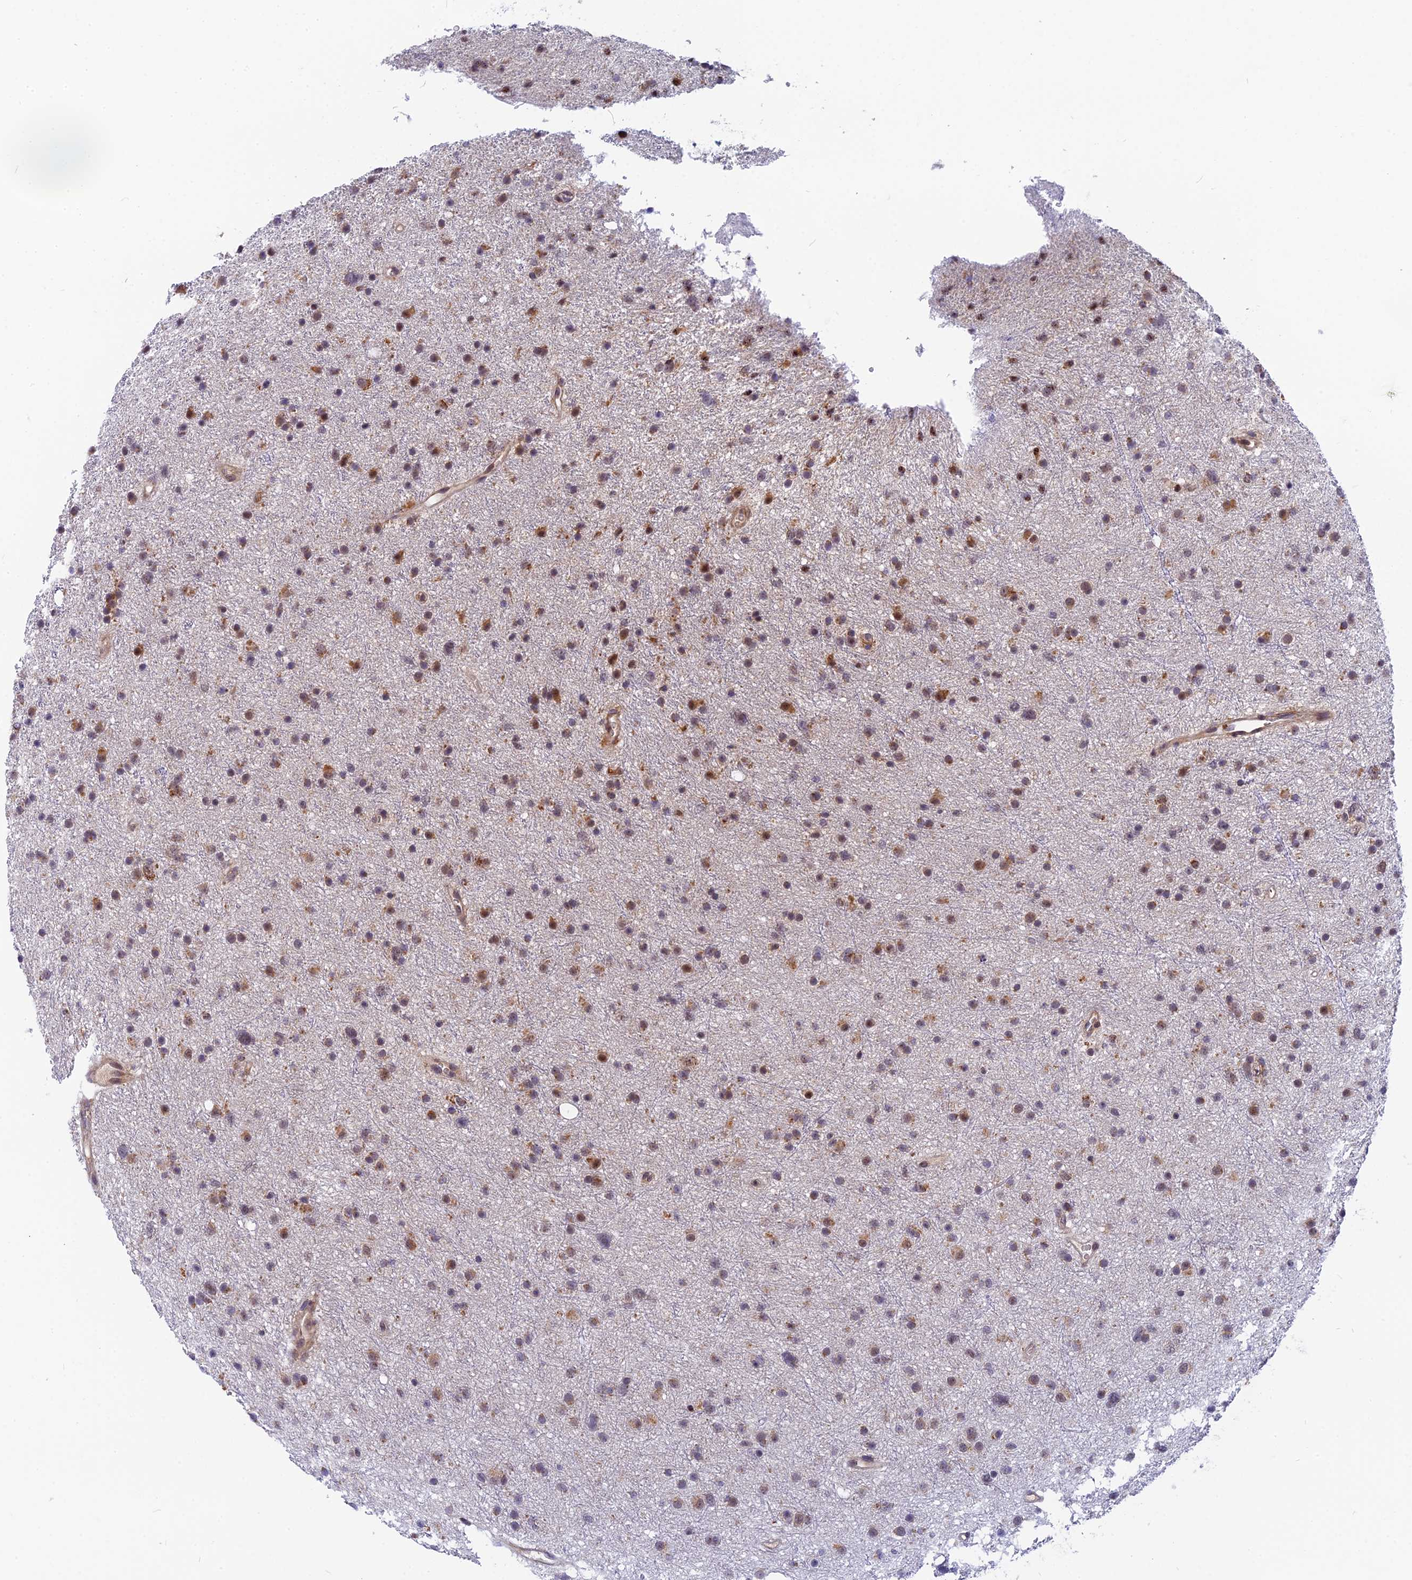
{"staining": {"intensity": "moderate", "quantity": "25%-75%", "location": "cytoplasmic/membranous"}, "tissue": "glioma", "cell_type": "Tumor cells", "image_type": "cancer", "snomed": [{"axis": "morphology", "description": "Glioma, malignant, Low grade"}, {"axis": "topography", "description": "Cerebral cortex"}], "caption": "Immunohistochemical staining of human glioma demonstrates medium levels of moderate cytoplasmic/membranous protein staining in about 25%-75% of tumor cells.", "gene": "CMC1", "patient": {"sex": "female", "age": 39}}